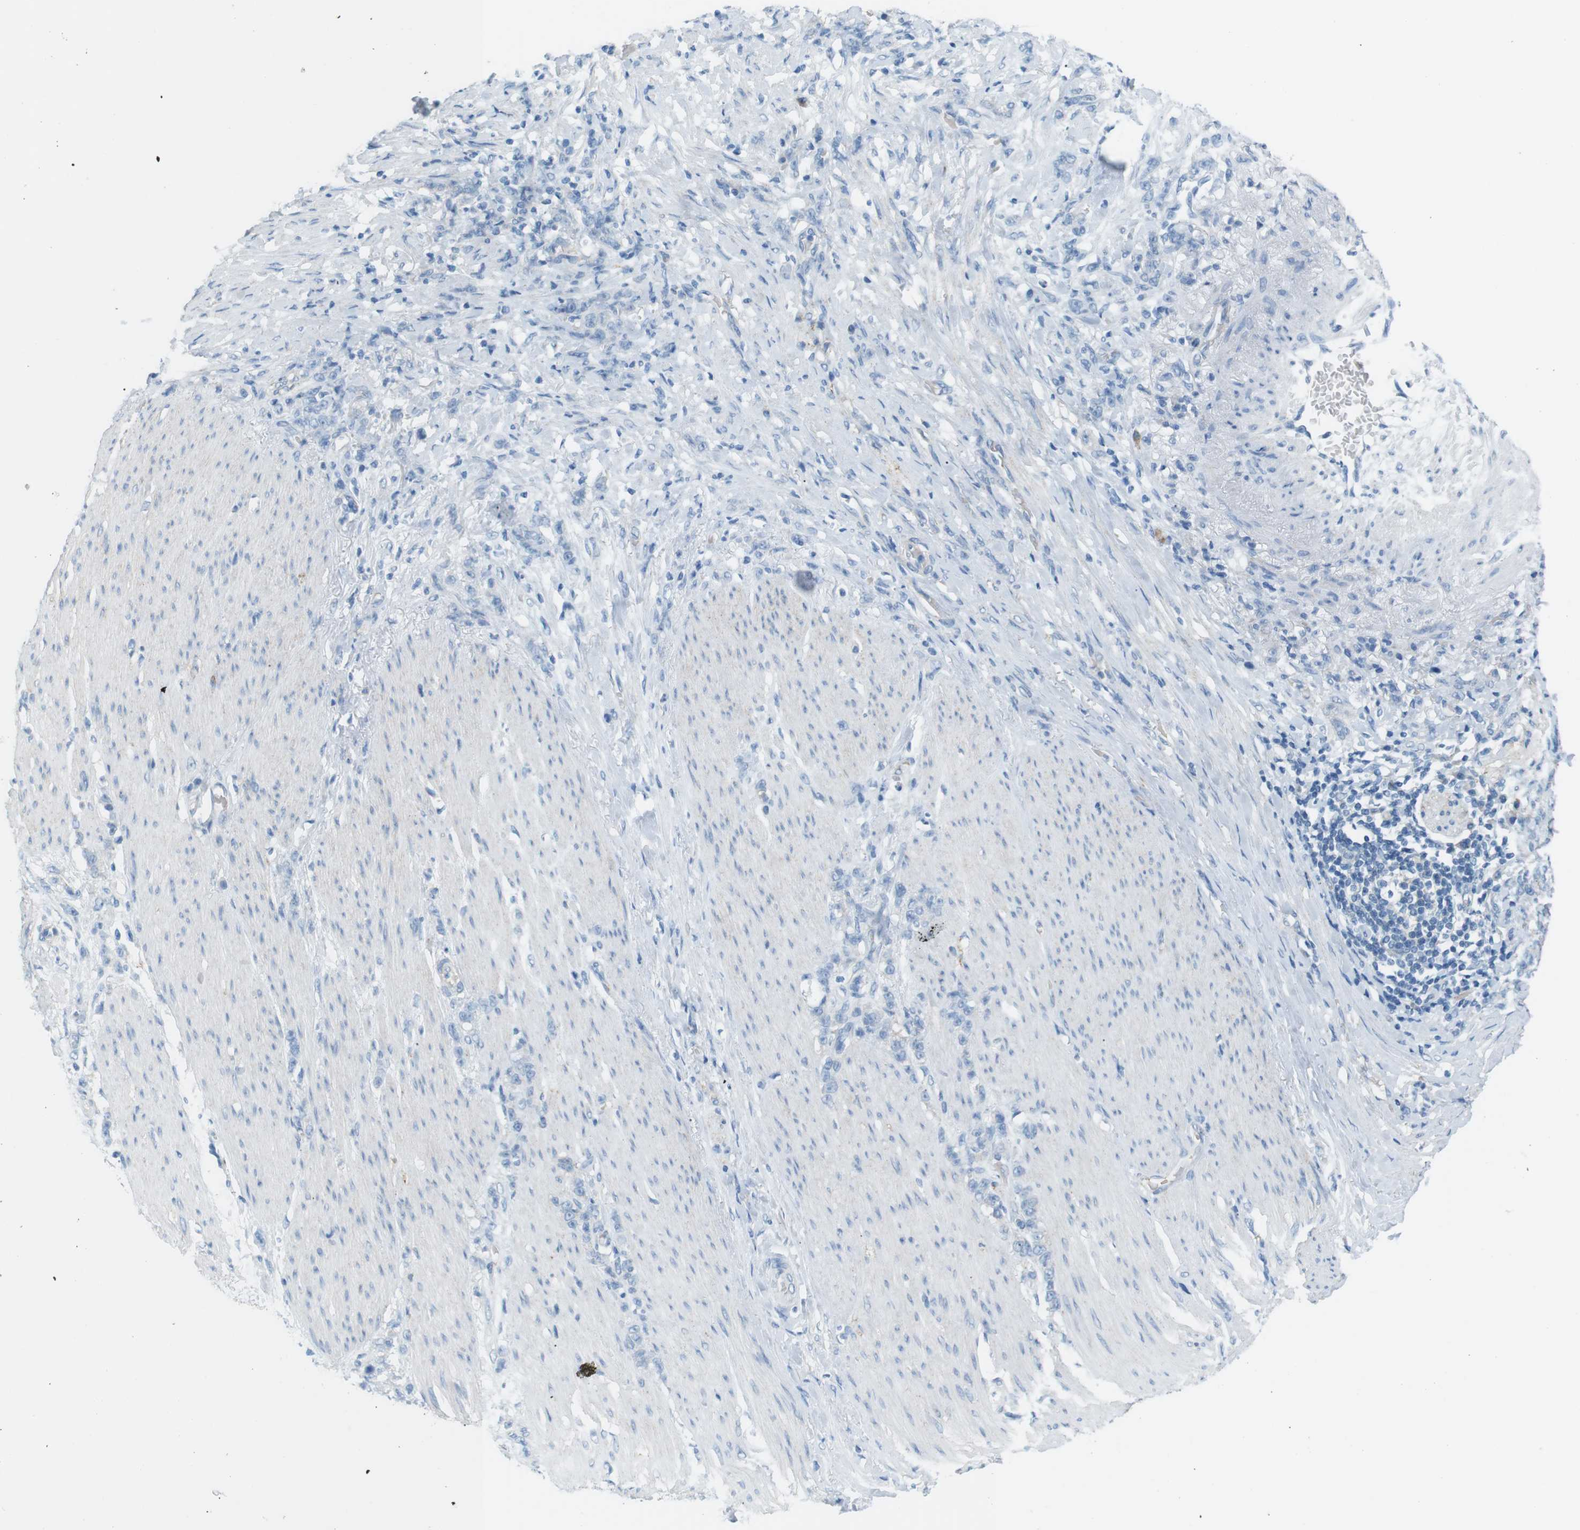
{"staining": {"intensity": "negative", "quantity": "none", "location": "none"}, "tissue": "stomach cancer", "cell_type": "Tumor cells", "image_type": "cancer", "snomed": [{"axis": "morphology", "description": "Adenocarcinoma, NOS"}, {"axis": "topography", "description": "Stomach, lower"}], "caption": "DAB immunohistochemical staining of human stomach cancer (adenocarcinoma) displays no significant expression in tumor cells.", "gene": "VAMP1", "patient": {"sex": "male", "age": 88}}